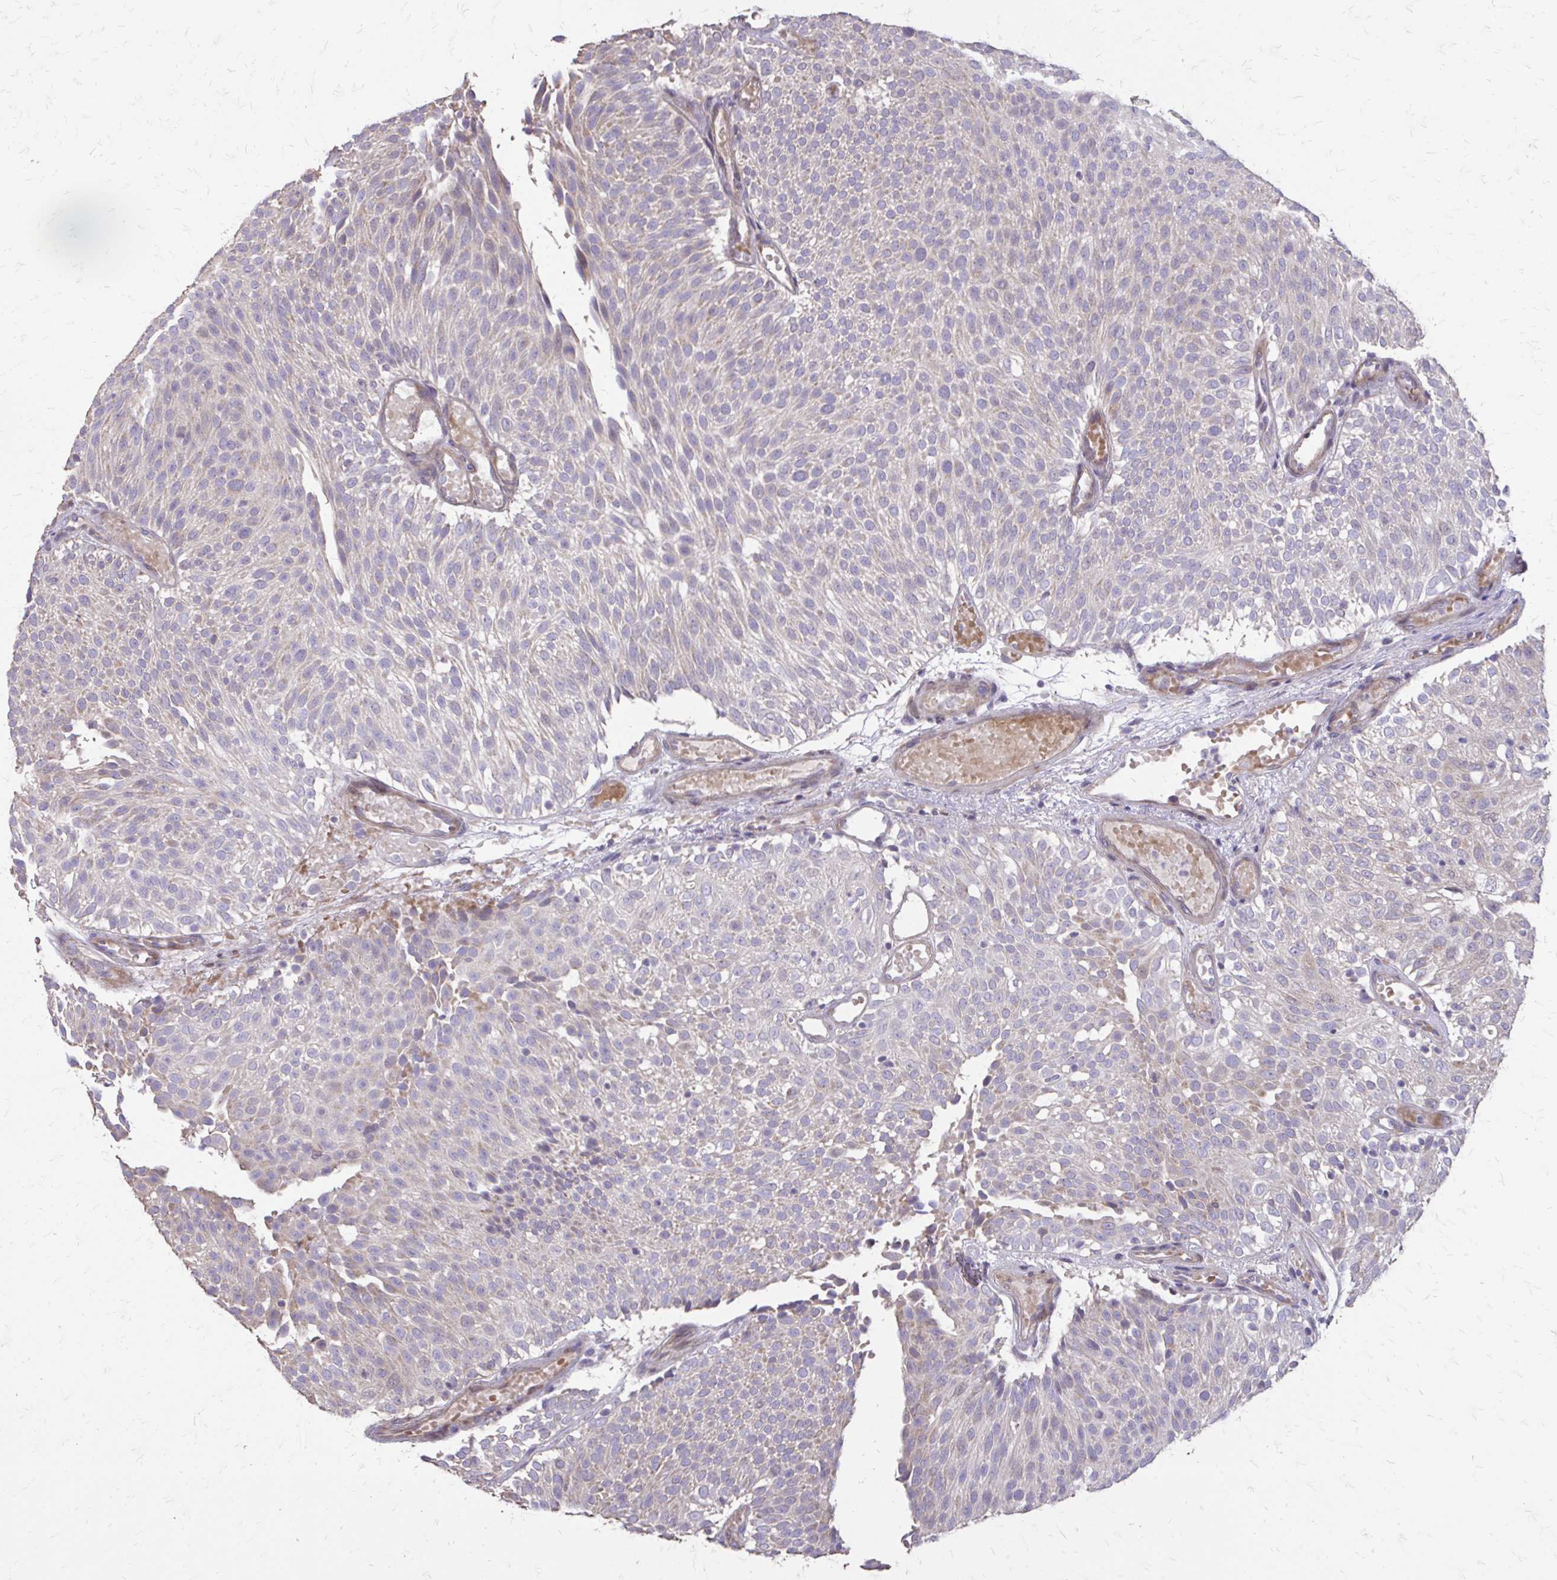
{"staining": {"intensity": "negative", "quantity": "none", "location": "none"}, "tissue": "urothelial cancer", "cell_type": "Tumor cells", "image_type": "cancer", "snomed": [{"axis": "morphology", "description": "Urothelial carcinoma, Low grade"}, {"axis": "topography", "description": "Urinary bladder"}], "caption": "Tumor cells are negative for protein expression in human urothelial carcinoma (low-grade). Brightfield microscopy of immunohistochemistry (IHC) stained with DAB (brown) and hematoxylin (blue), captured at high magnification.", "gene": "MYORG", "patient": {"sex": "male", "age": 78}}